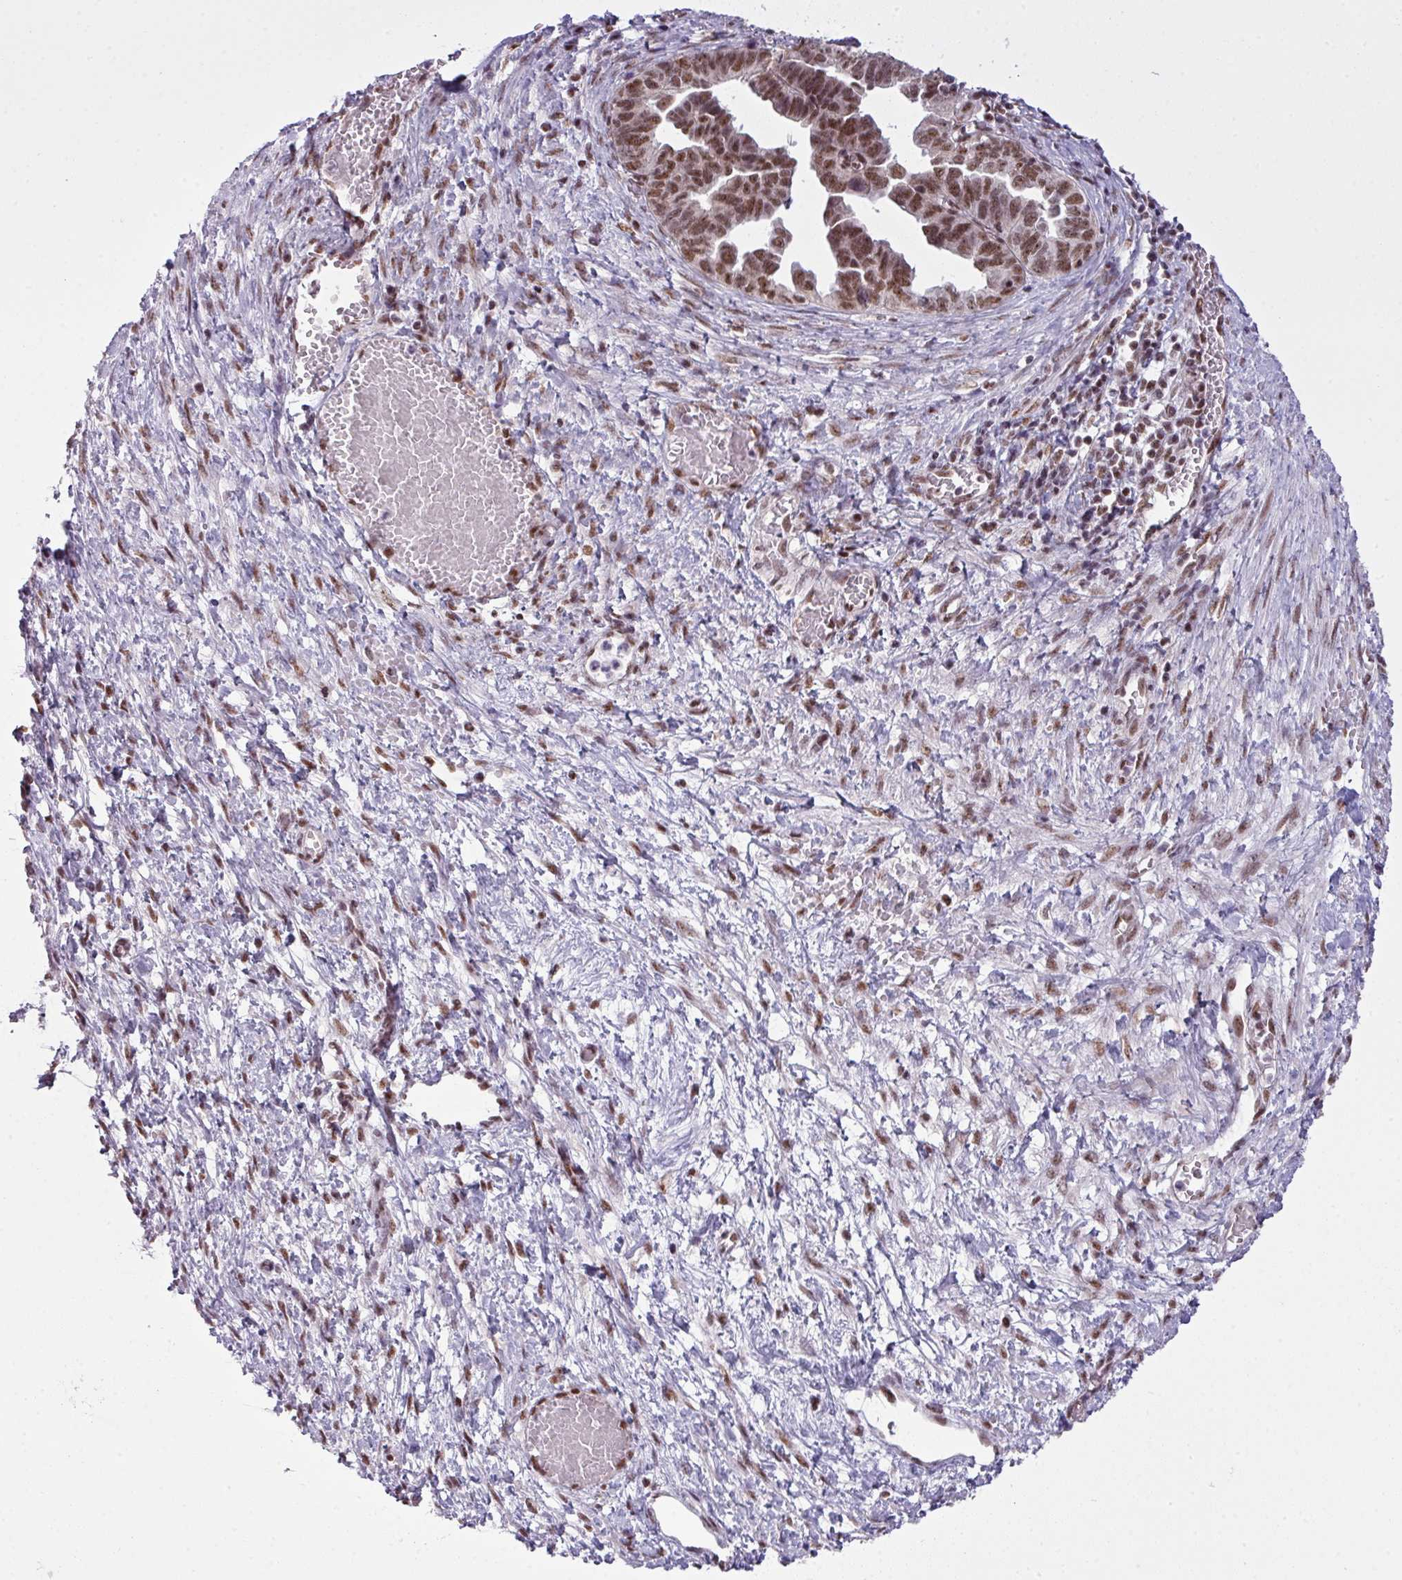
{"staining": {"intensity": "moderate", "quantity": ">75%", "location": "nuclear"}, "tissue": "ovarian cancer", "cell_type": "Tumor cells", "image_type": "cancer", "snomed": [{"axis": "morphology", "description": "Cystadenocarcinoma, serous, NOS"}, {"axis": "topography", "description": "Ovary"}], "caption": "Serous cystadenocarcinoma (ovarian) stained with a protein marker reveals moderate staining in tumor cells.", "gene": "ARL6IP4", "patient": {"sex": "female", "age": 64}}